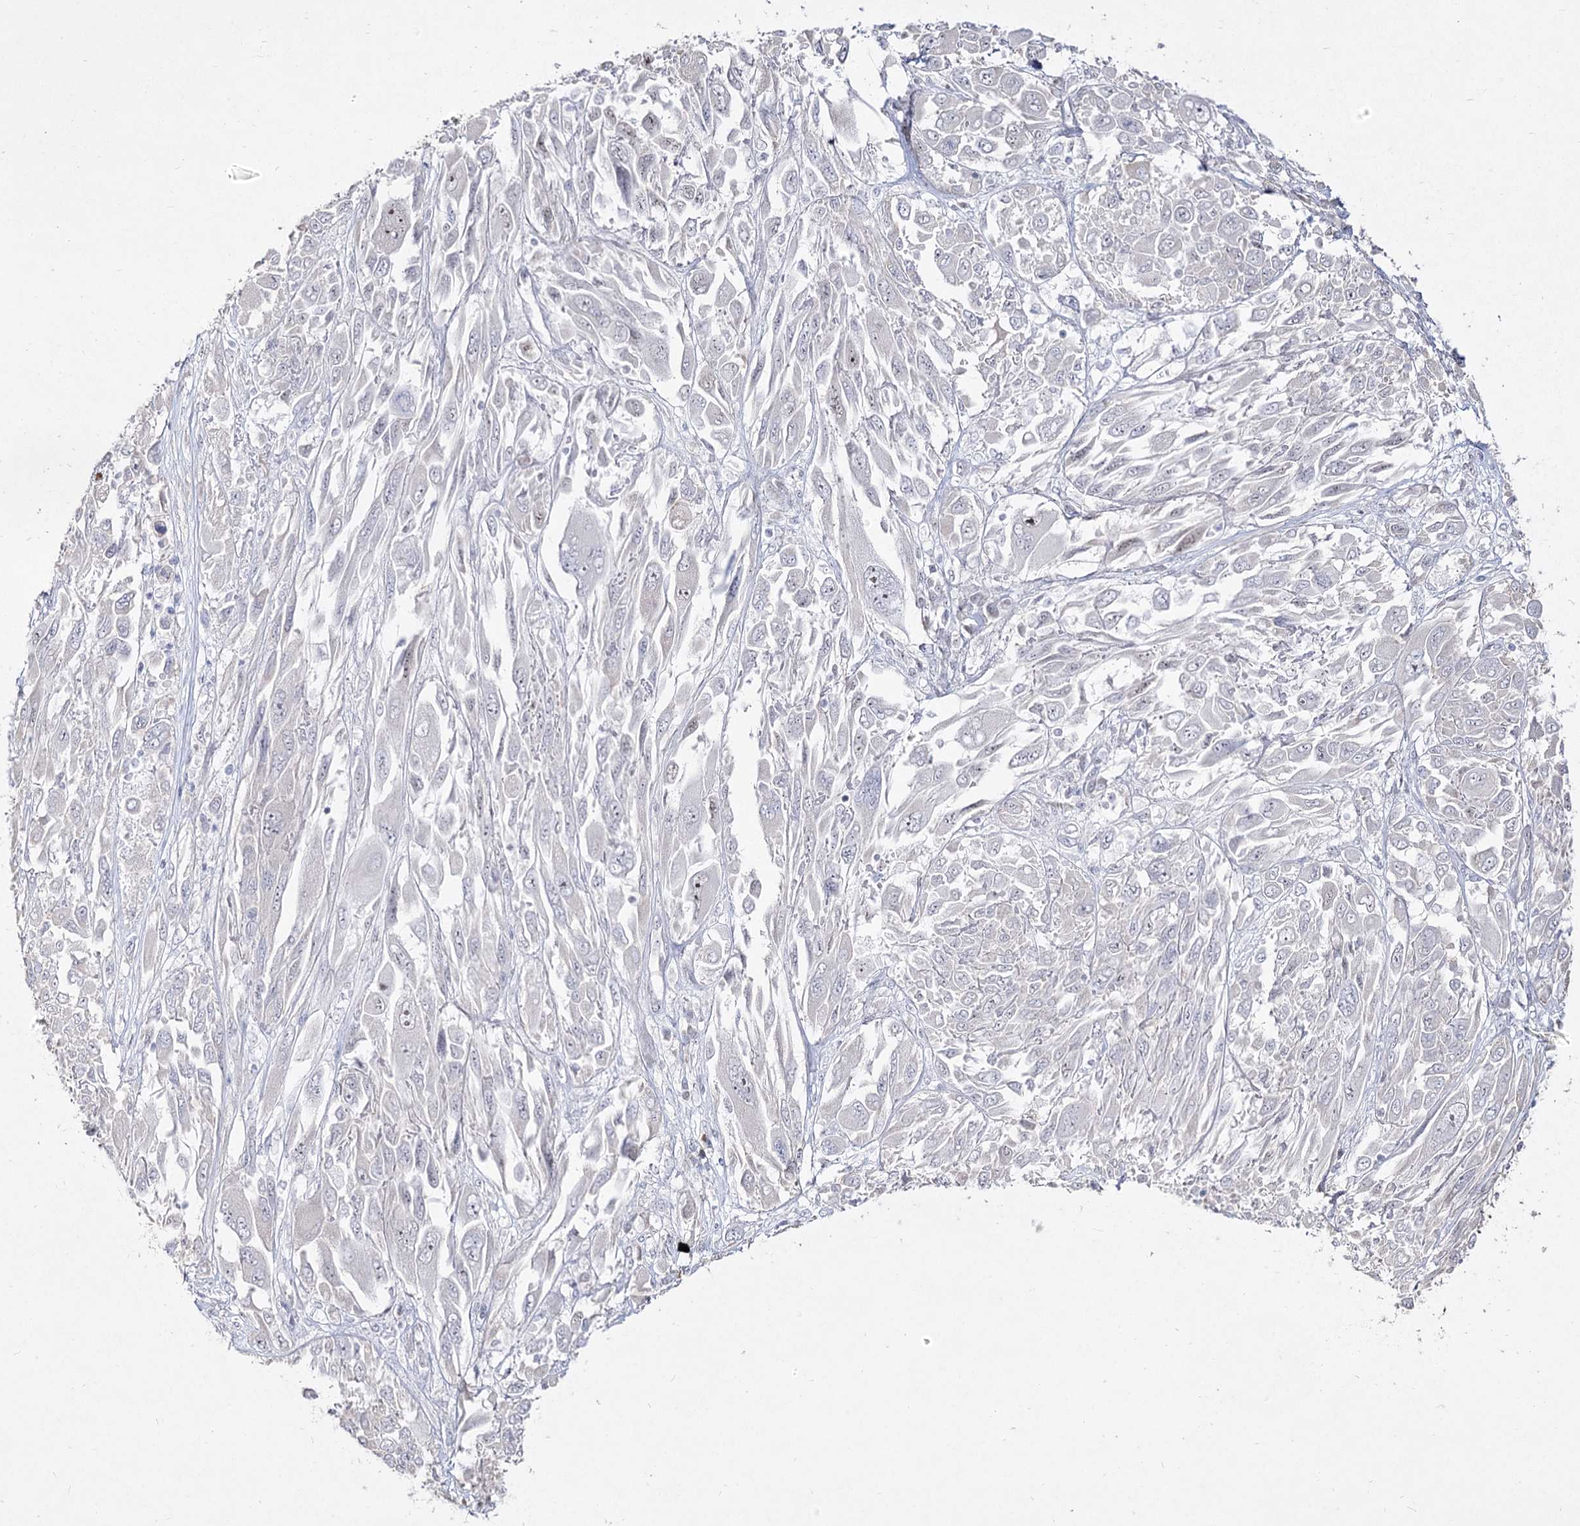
{"staining": {"intensity": "negative", "quantity": "none", "location": "none"}, "tissue": "melanoma", "cell_type": "Tumor cells", "image_type": "cancer", "snomed": [{"axis": "morphology", "description": "Malignant melanoma, NOS"}, {"axis": "topography", "description": "Skin"}], "caption": "Tumor cells show no significant expression in melanoma. (Brightfield microscopy of DAB immunohistochemistry at high magnification).", "gene": "DDX50", "patient": {"sex": "female", "age": 91}}